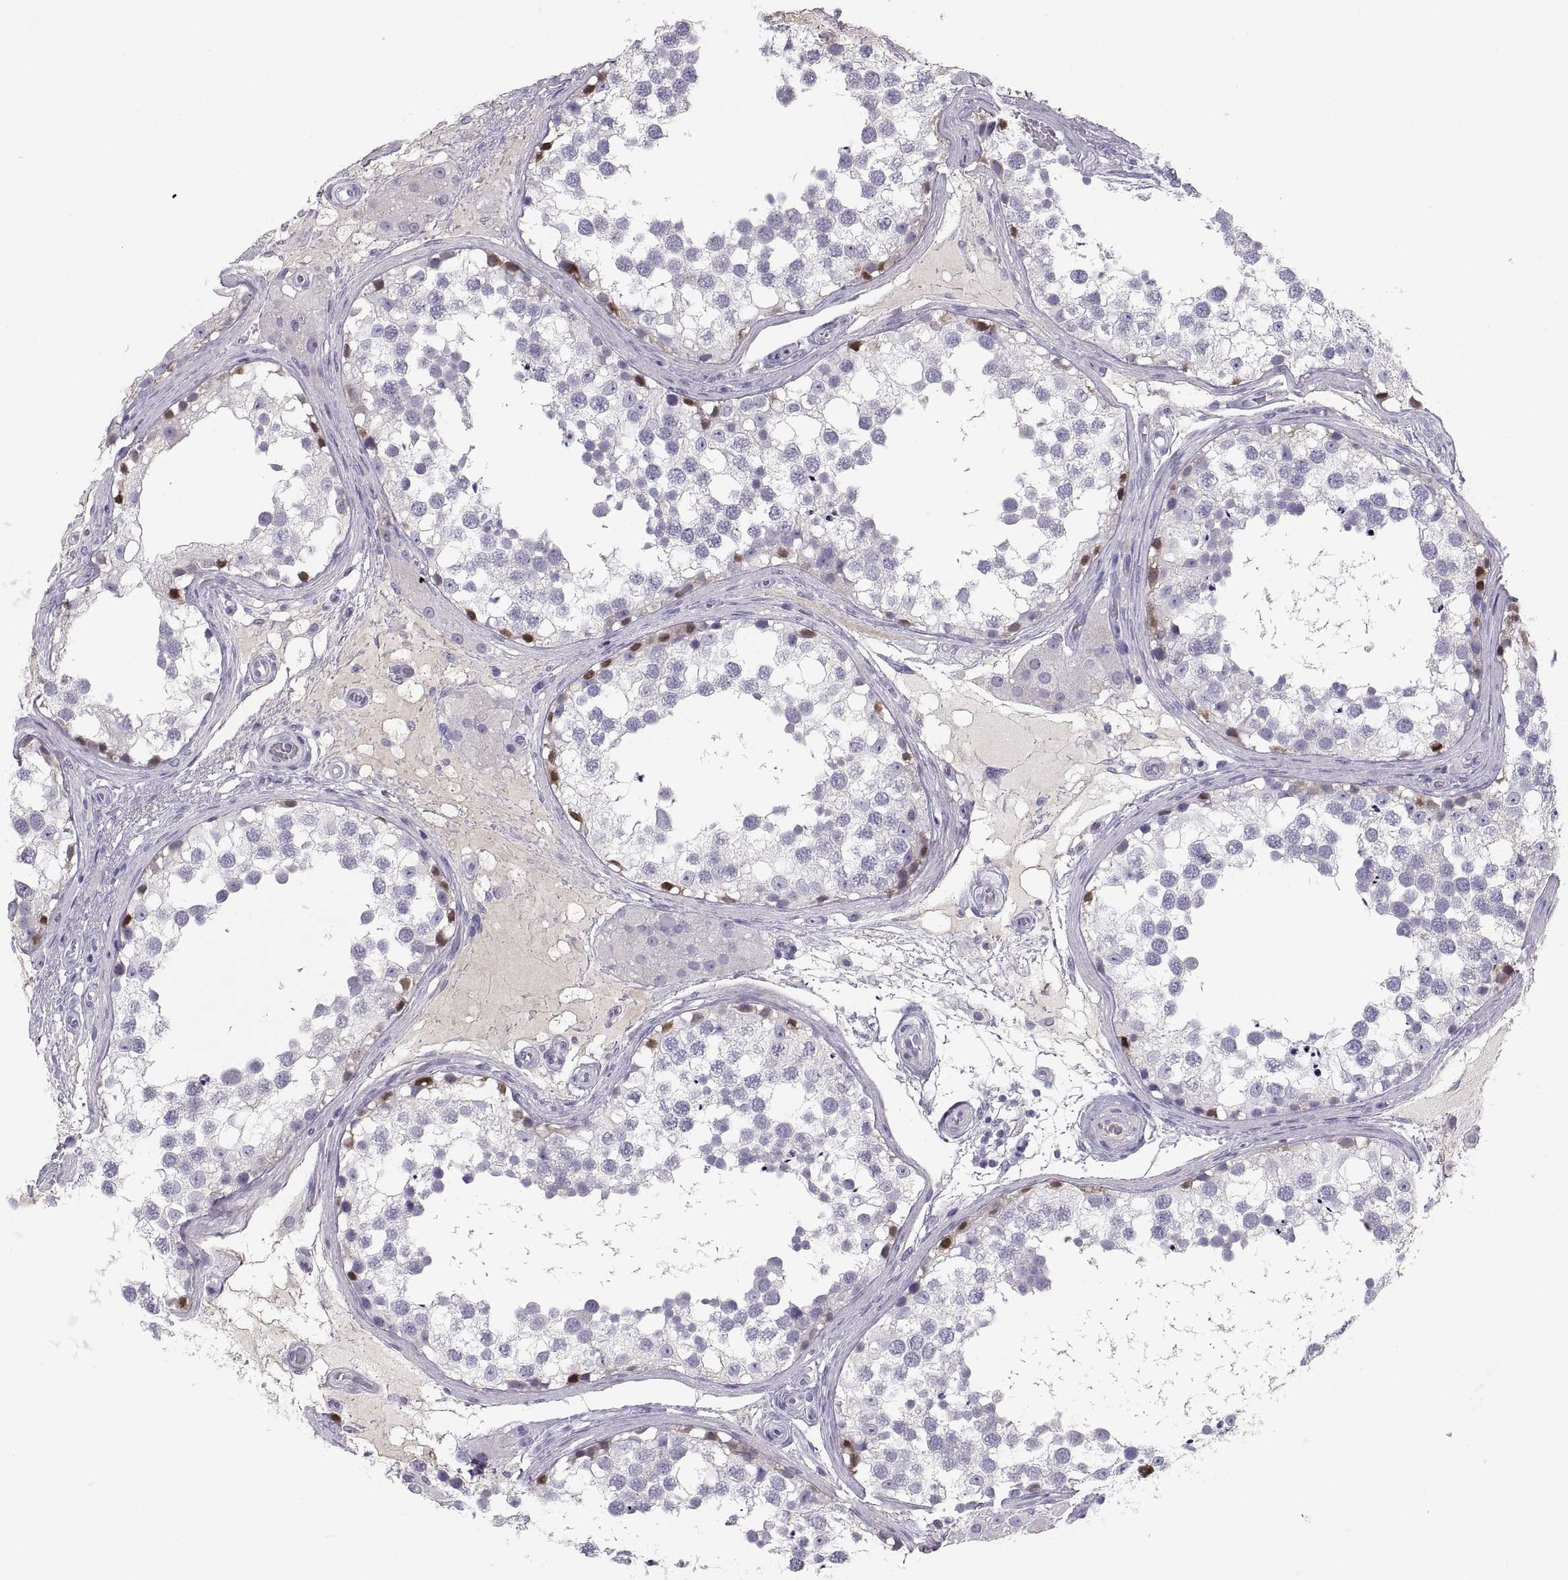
{"staining": {"intensity": "strong", "quantity": "<25%", "location": "cytoplasmic/membranous,nuclear"}, "tissue": "testis", "cell_type": "Cells in seminiferous ducts", "image_type": "normal", "snomed": [{"axis": "morphology", "description": "Normal tissue, NOS"}, {"axis": "morphology", "description": "Seminoma, NOS"}, {"axis": "topography", "description": "Testis"}], "caption": "High-magnification brightfield microscopy of unremarkable testis stained with DAB (brown) and counterstained with hematoxylin (blue). cells in seminiferous ducts exhibit strong cytoplasmic/membranous,nuclear positivity is seen in approximately<25% of cells.", "gene": "MAGEB2", "patient": {"sex": "male", "age": 65}}